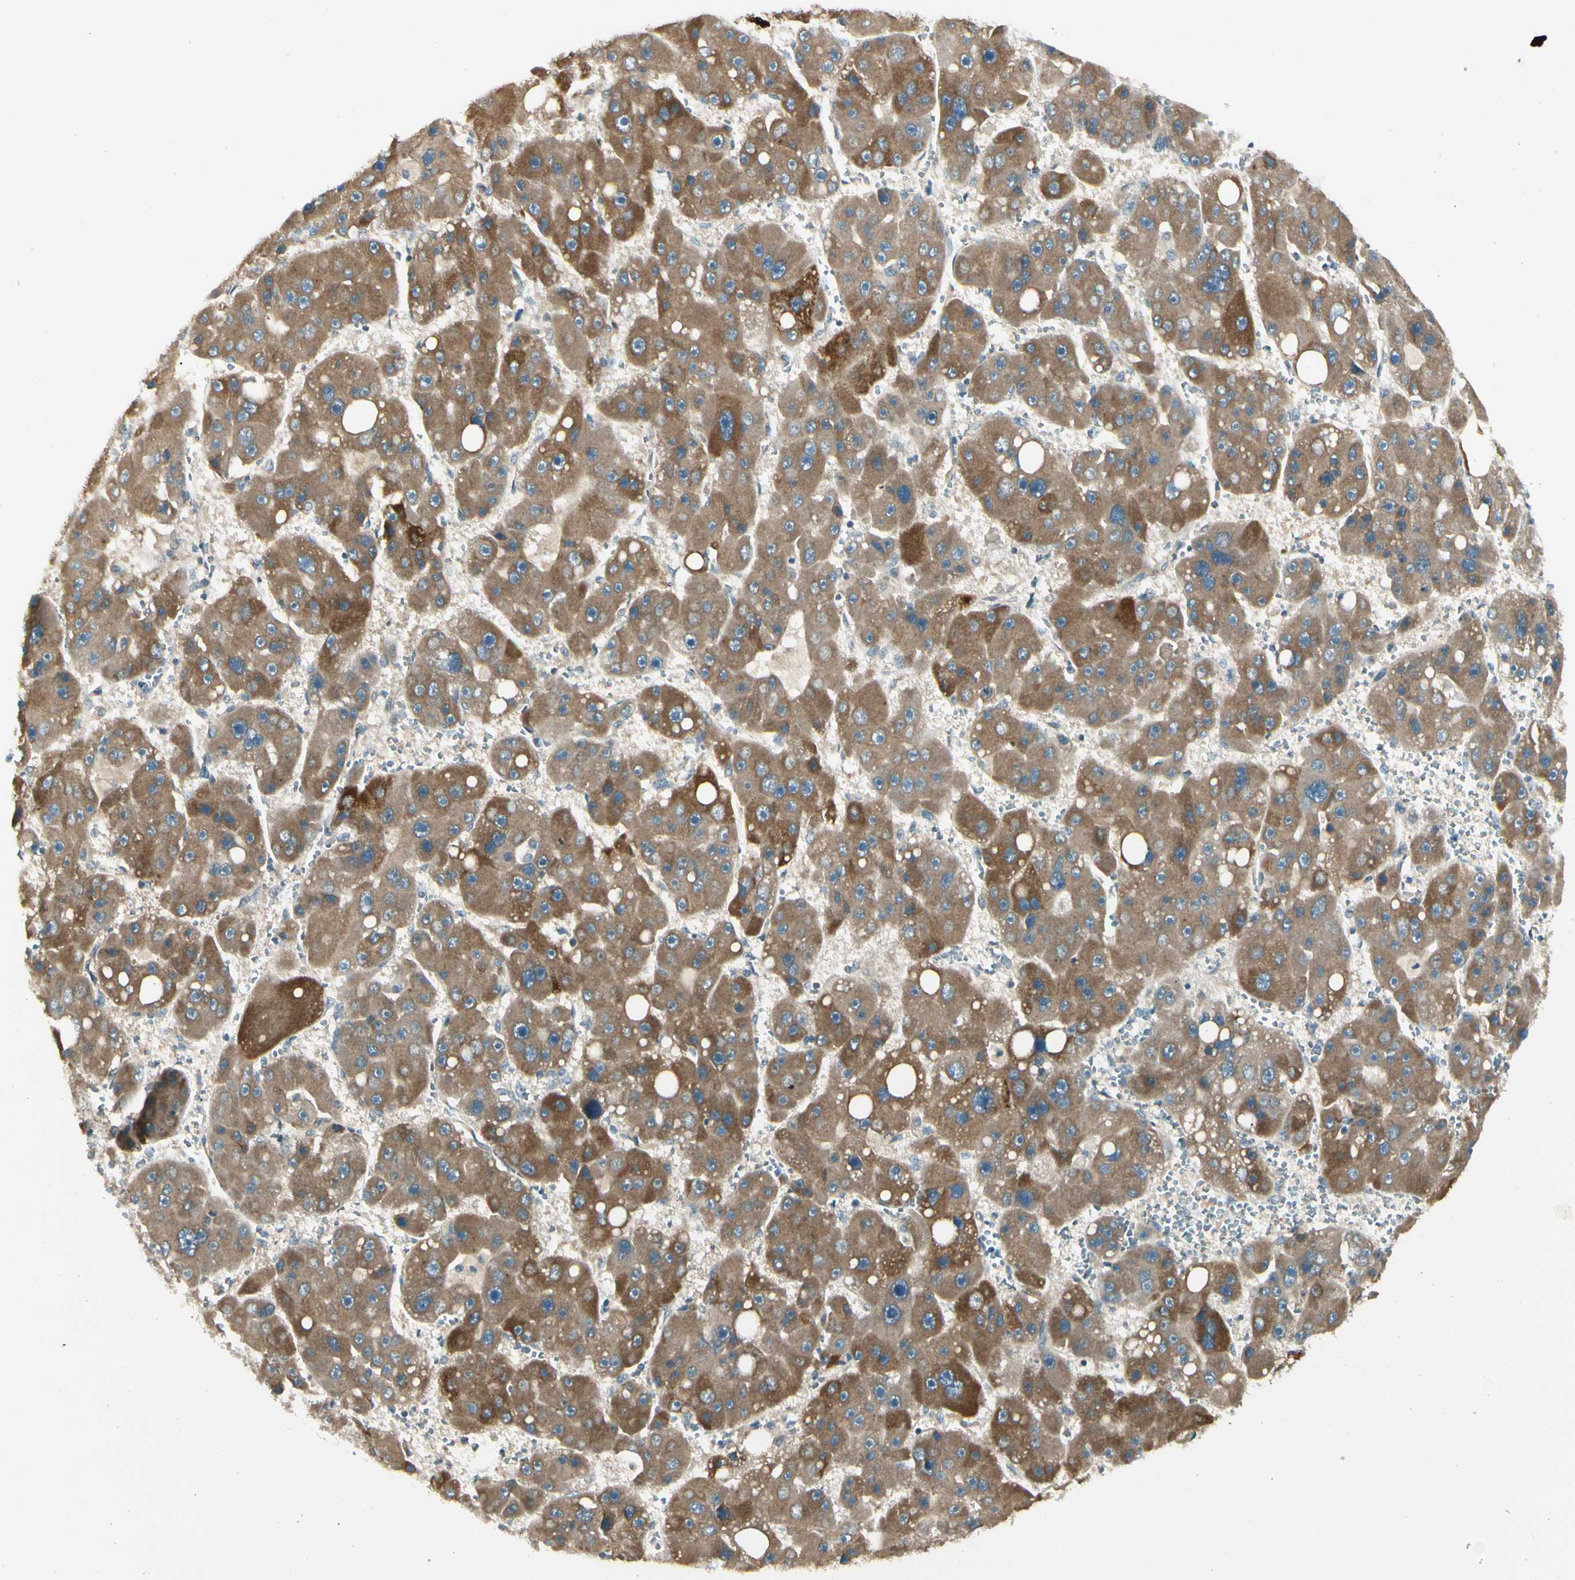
{"staining": {"intensity": "moderate", "quantity": ">75%", "location": "cytoplasmic/membranous"}, "tissue": "liver cancer", "cell_type": "Tumor cells", "image_type": "cancer", "snomed": [{"axis": "morphology", "description": "Carcinoma, Hepatocellular, NOS"}, {"axis": "topography", "description": "Liver"}], "caption": "Immunohistochemical staining of liver hepatocellular carcinoma displays medium levels of moderate cytoplasmic/membranous protein positivity in about >75% of tumor cells. Ihc stains the protein in brown and the nuclei are stained blue.", "gene": "BNIP1", "patient": {"sex": "female", "age": 61}}